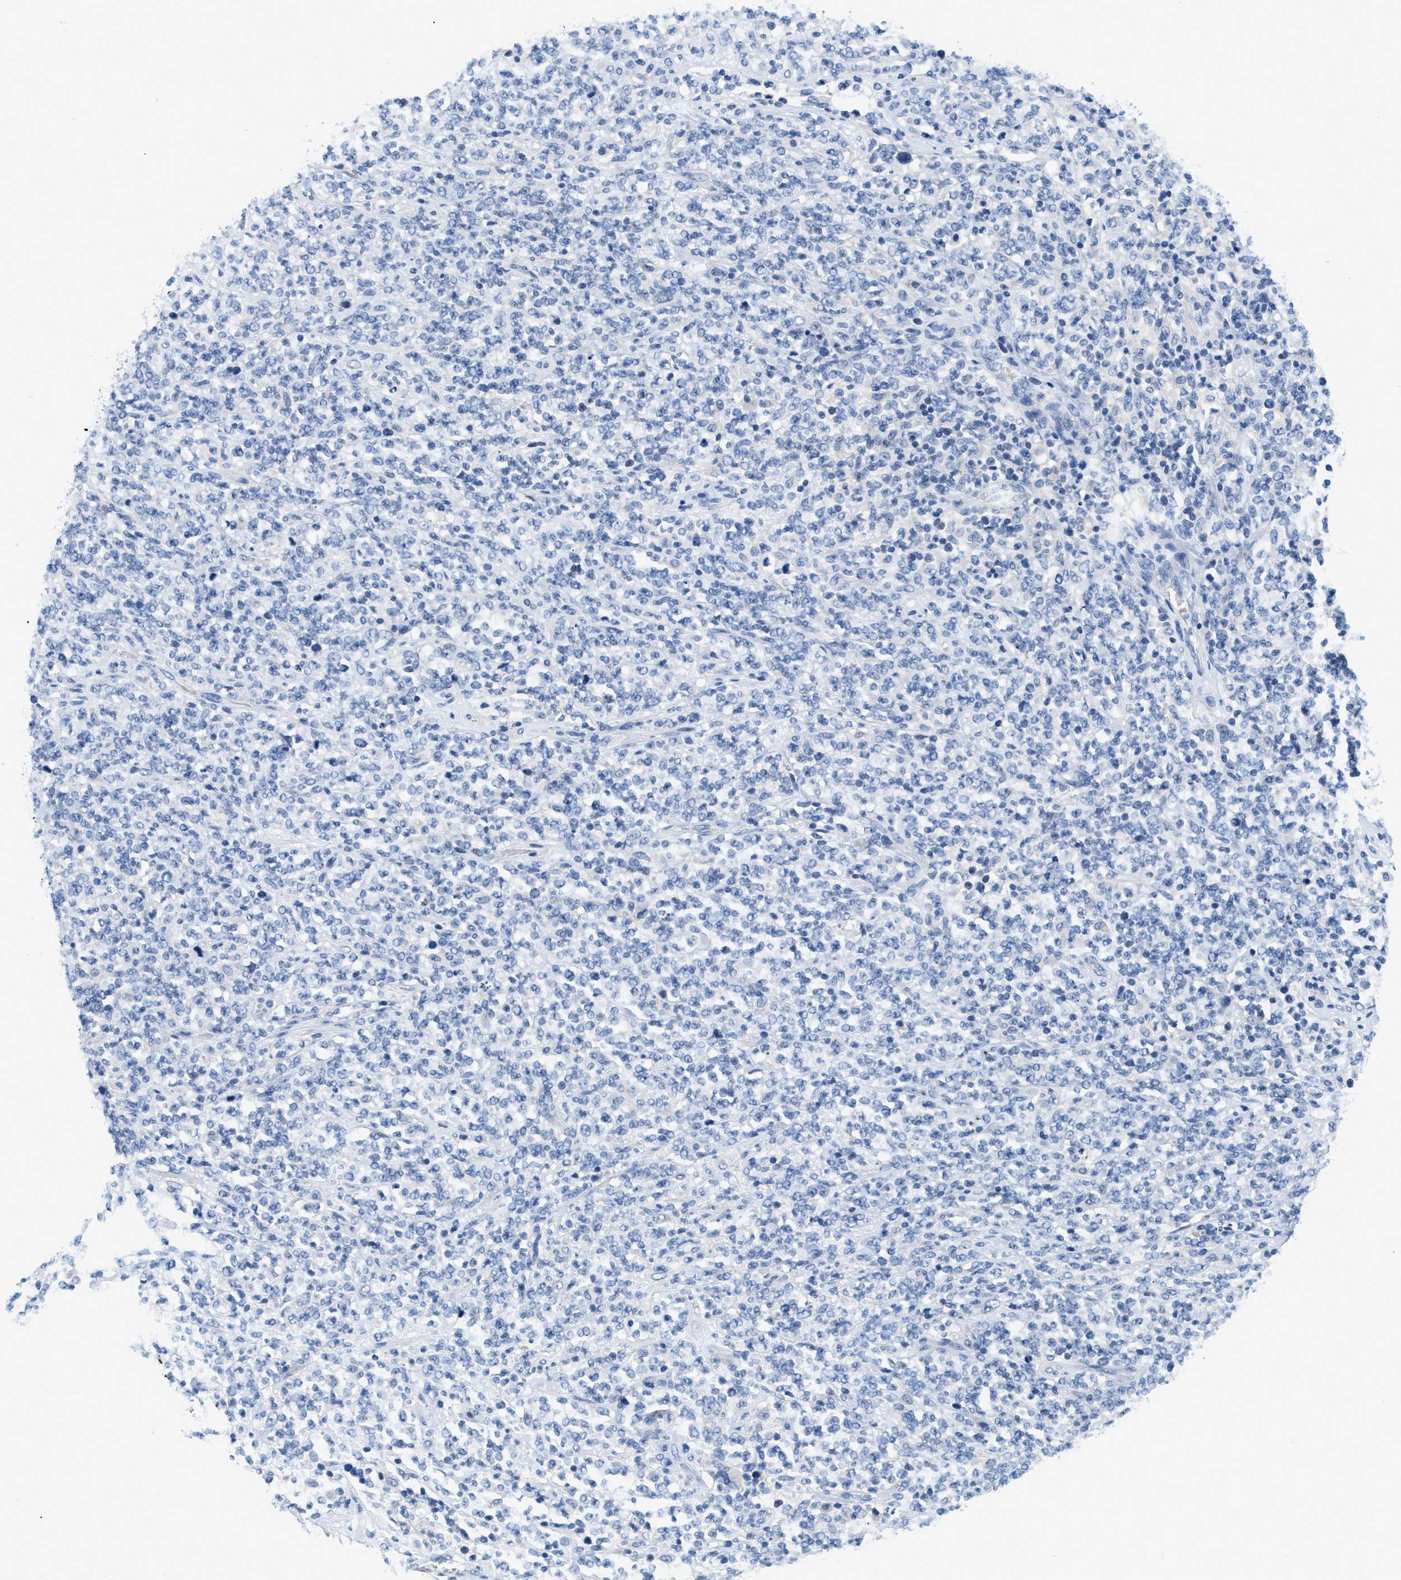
{"staining": {"intensity": "negative", "quantity": "none", "location": "none"}, "tissue": "lymphoma", "cell_type": "Tumor cells", "image_type": "cancer", "snomed": [{"axis": "morphology", "description": "Malignant lymphoma, non-Hodgkin's type, High grade"}, {"axis": "topography", "description": "Soft tissue"}], "caption": "The histopathology image demonstrates no staining of tumor cells in lymphoma.", "gene": "BPGM", "patient": {"sex": "male", "age": 18}}